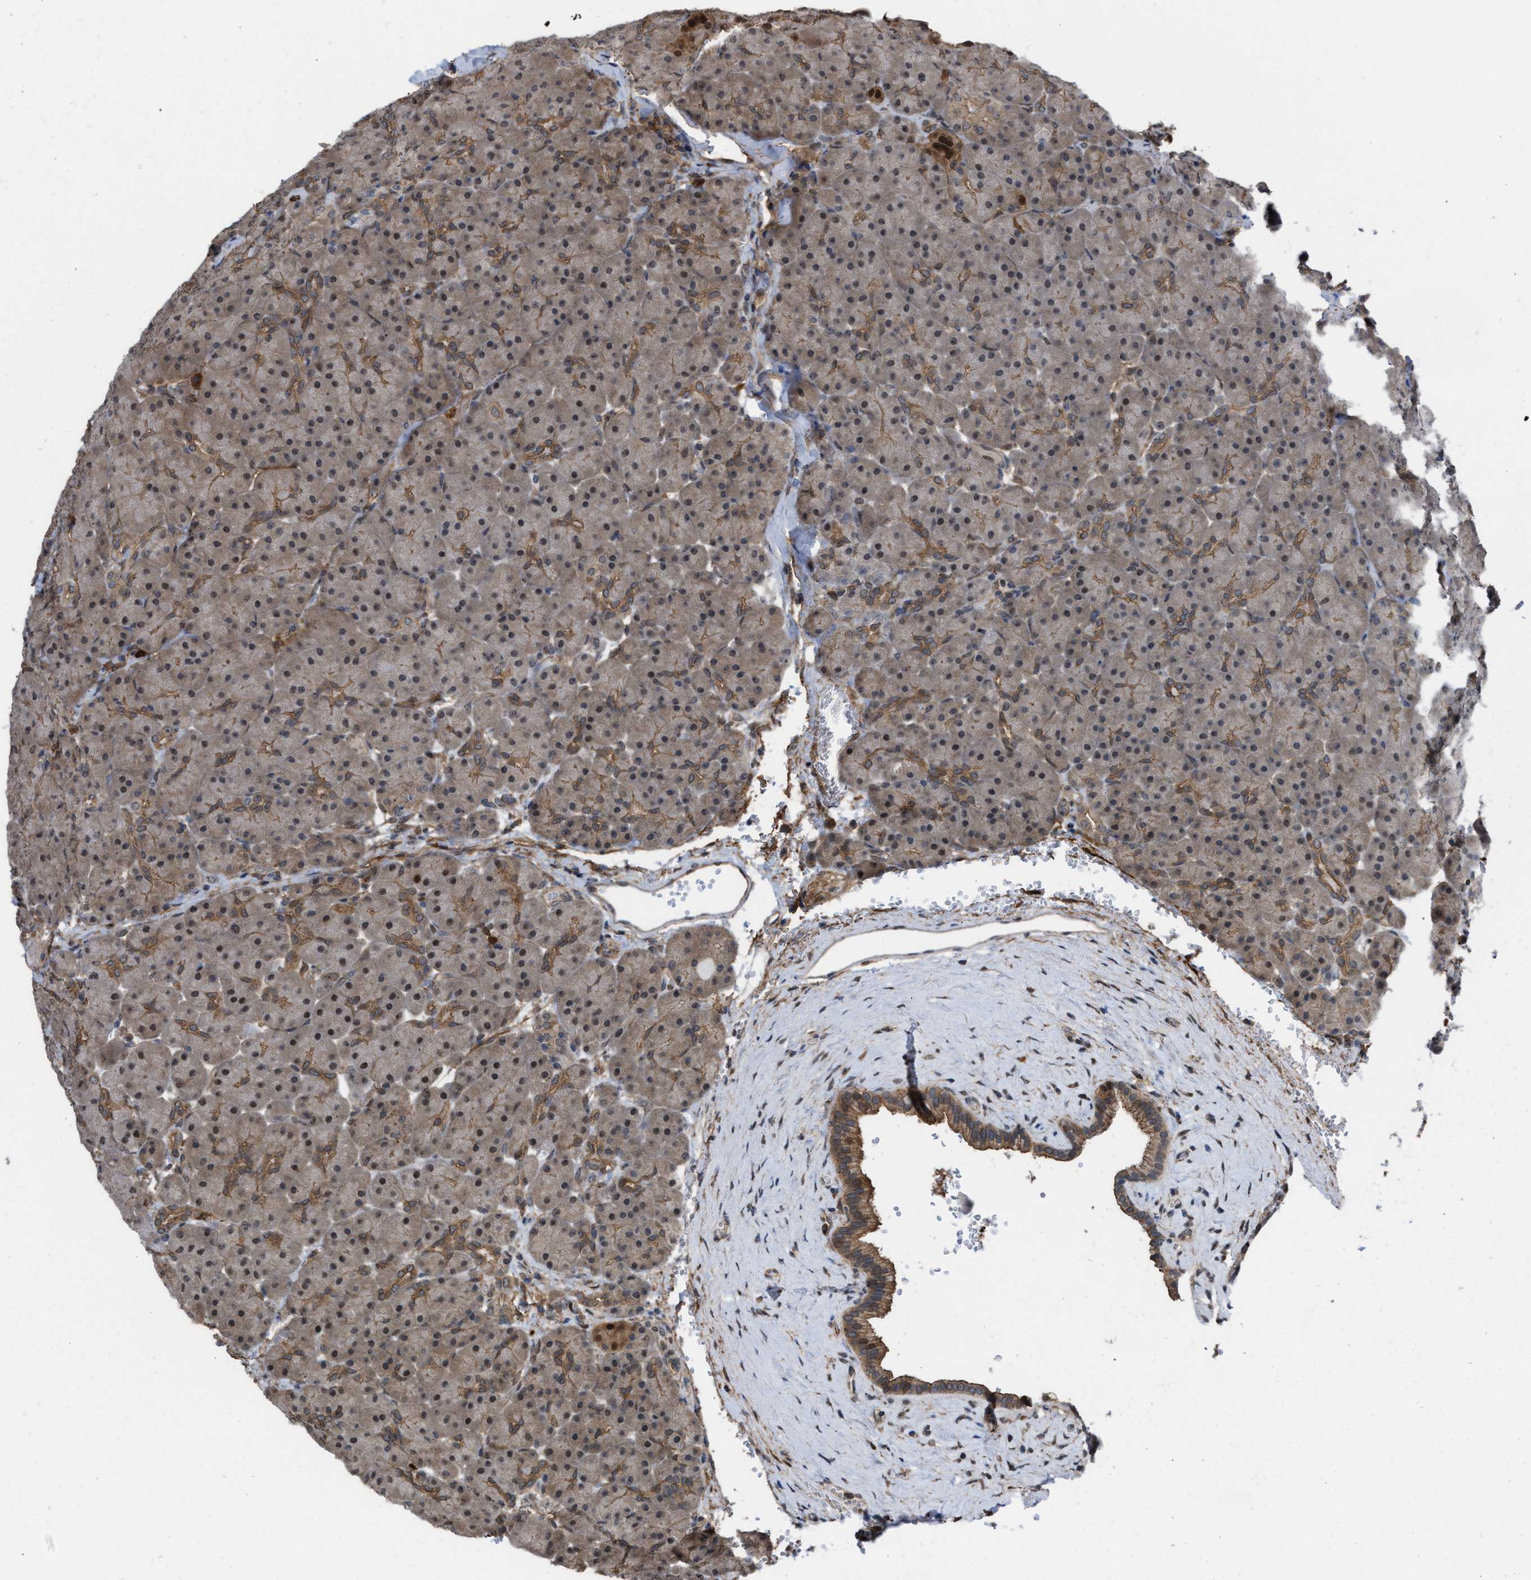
{"staining": {"intensity": "moderate", "quantity": "25%-75%", "location": "cytoplasmic/membranous"}, "tissue": "pancreas", "cell_type": "Exocrine glandular cells", "image_type": "normal", "snomed": [{"axis": "morphology", "description": "Normal tissue, NOS"}, {"axis": "topography", "description": "Pancreas"}], "caption": "This micrograph displays normal pancreas stained with immunohistochemistry to label a protein in brown. The cytoplasmic/membranous of exocrine glandular cells show moderate positivity for the protein. Nuclei are counter-stained blue.", "gene": "TP53BP2", "patient": {"sex": "male", "age": 66}}